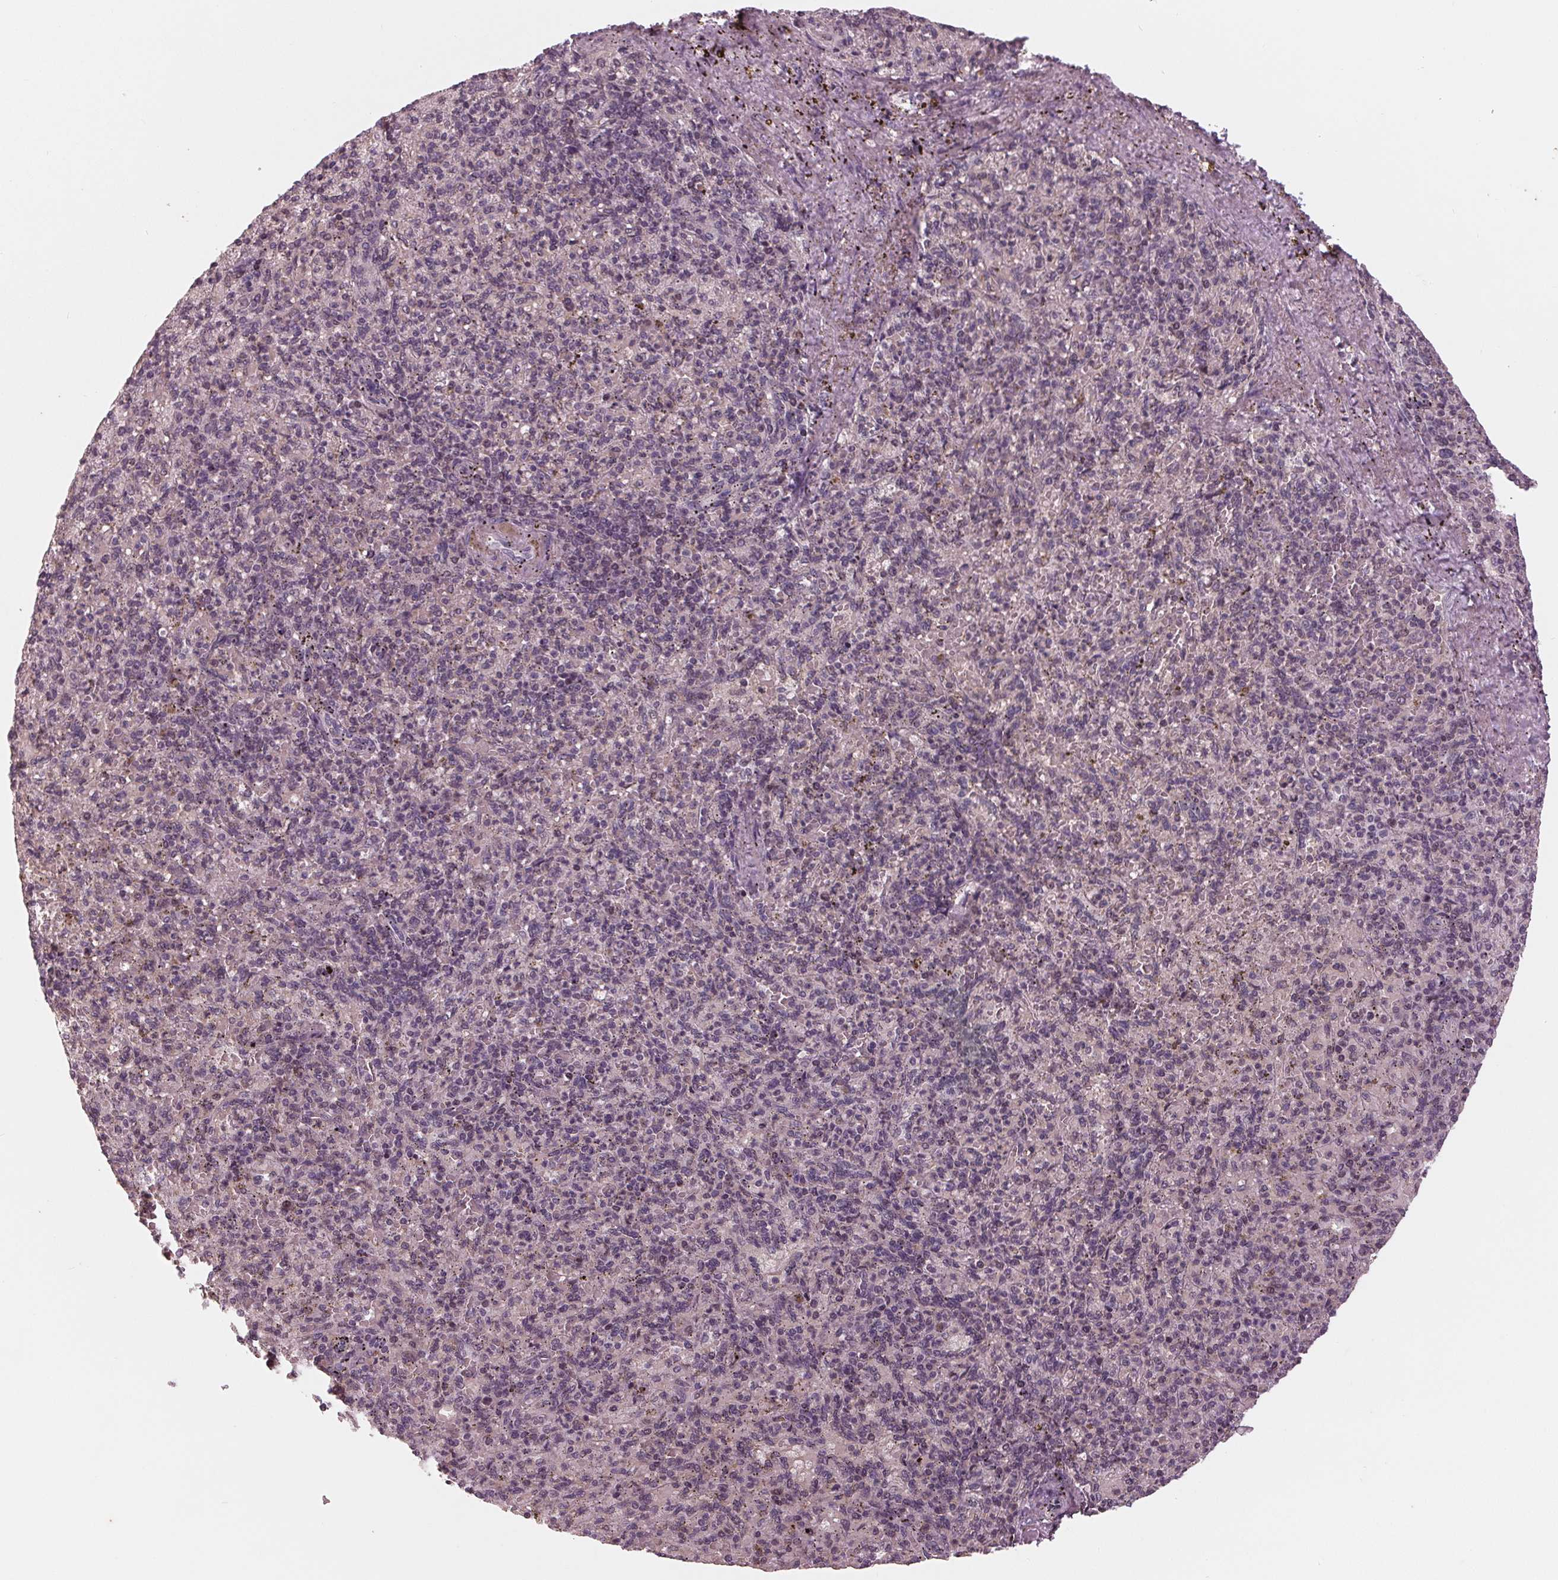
{"staining": {"intensity": "moderate", "quantity": "<25%", "location": "nuclear"}, "tissue": "spleen", "cell_type": "Cells in red pulp", "image_type": "normal", "snomed": [{"axis": "morphology", "description": "Normal tissue, NOS"}, {"axis": "topography", "description": "Spleen"}], "caption": "The immunohistochemical stain labels moderate nuclear staining in cells in red pulp of normal spleen. (DAB (3,3'-diaminobenzidine) = brown stain, brightfield microscopy at high magnification).", "gene": "DNMT3L", "patient": {"sex": "female", "age": 74}}